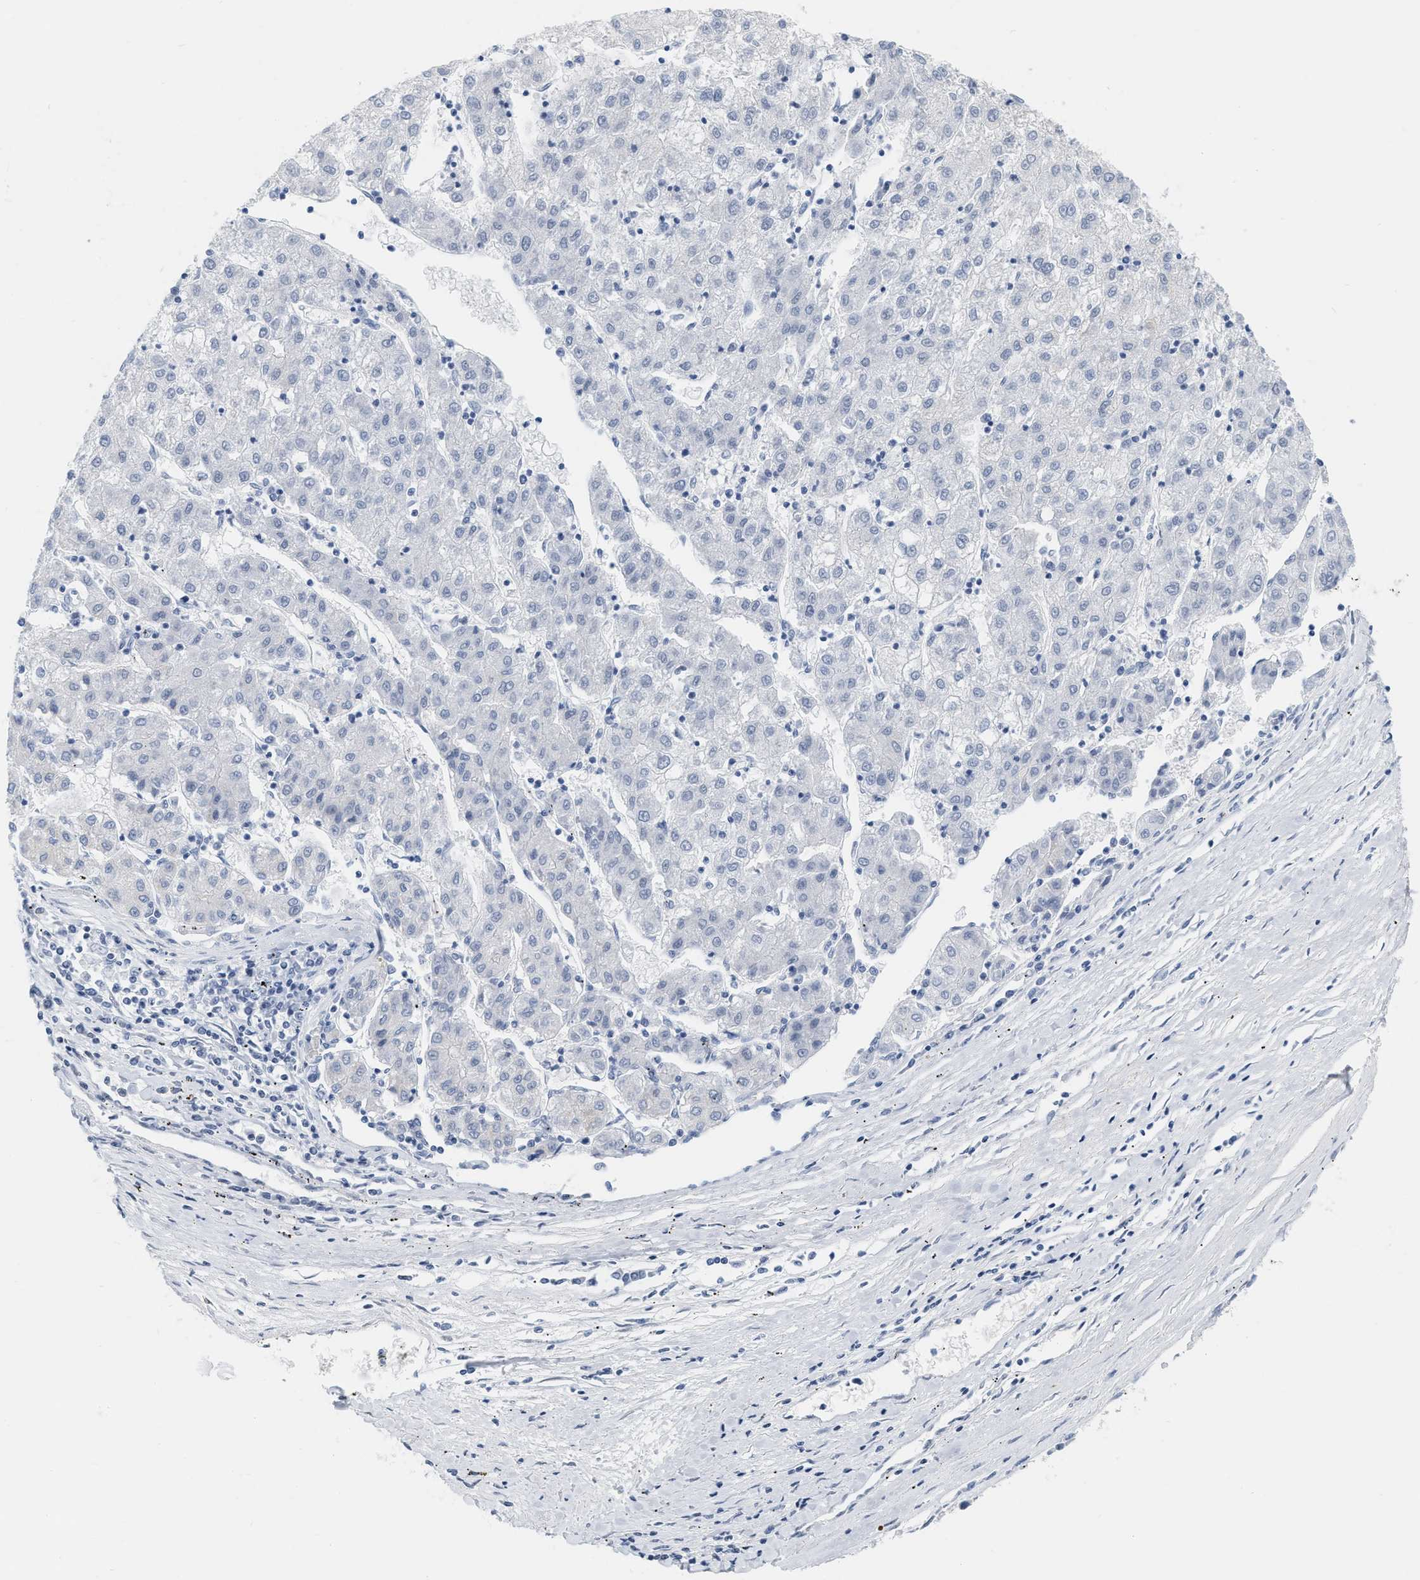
{"staining": {"intensity": "negative", "quantity": "none", "location": "none"}, "tissue": "liver cancer", "cell_type": "Tumor cells", "image_type": "cancer", "snomed": [{"axis": "morphology", "description": "Carcinoma, Hepatocellular, NOS"}, {"axis": "topography", "description": "Liver"}], "caption": "The image displays no staining of tumor cells in hepatocellular carcinoma (liver).", "gene": "XIRP1", "patient": {"sex": "male", "age": 72}}